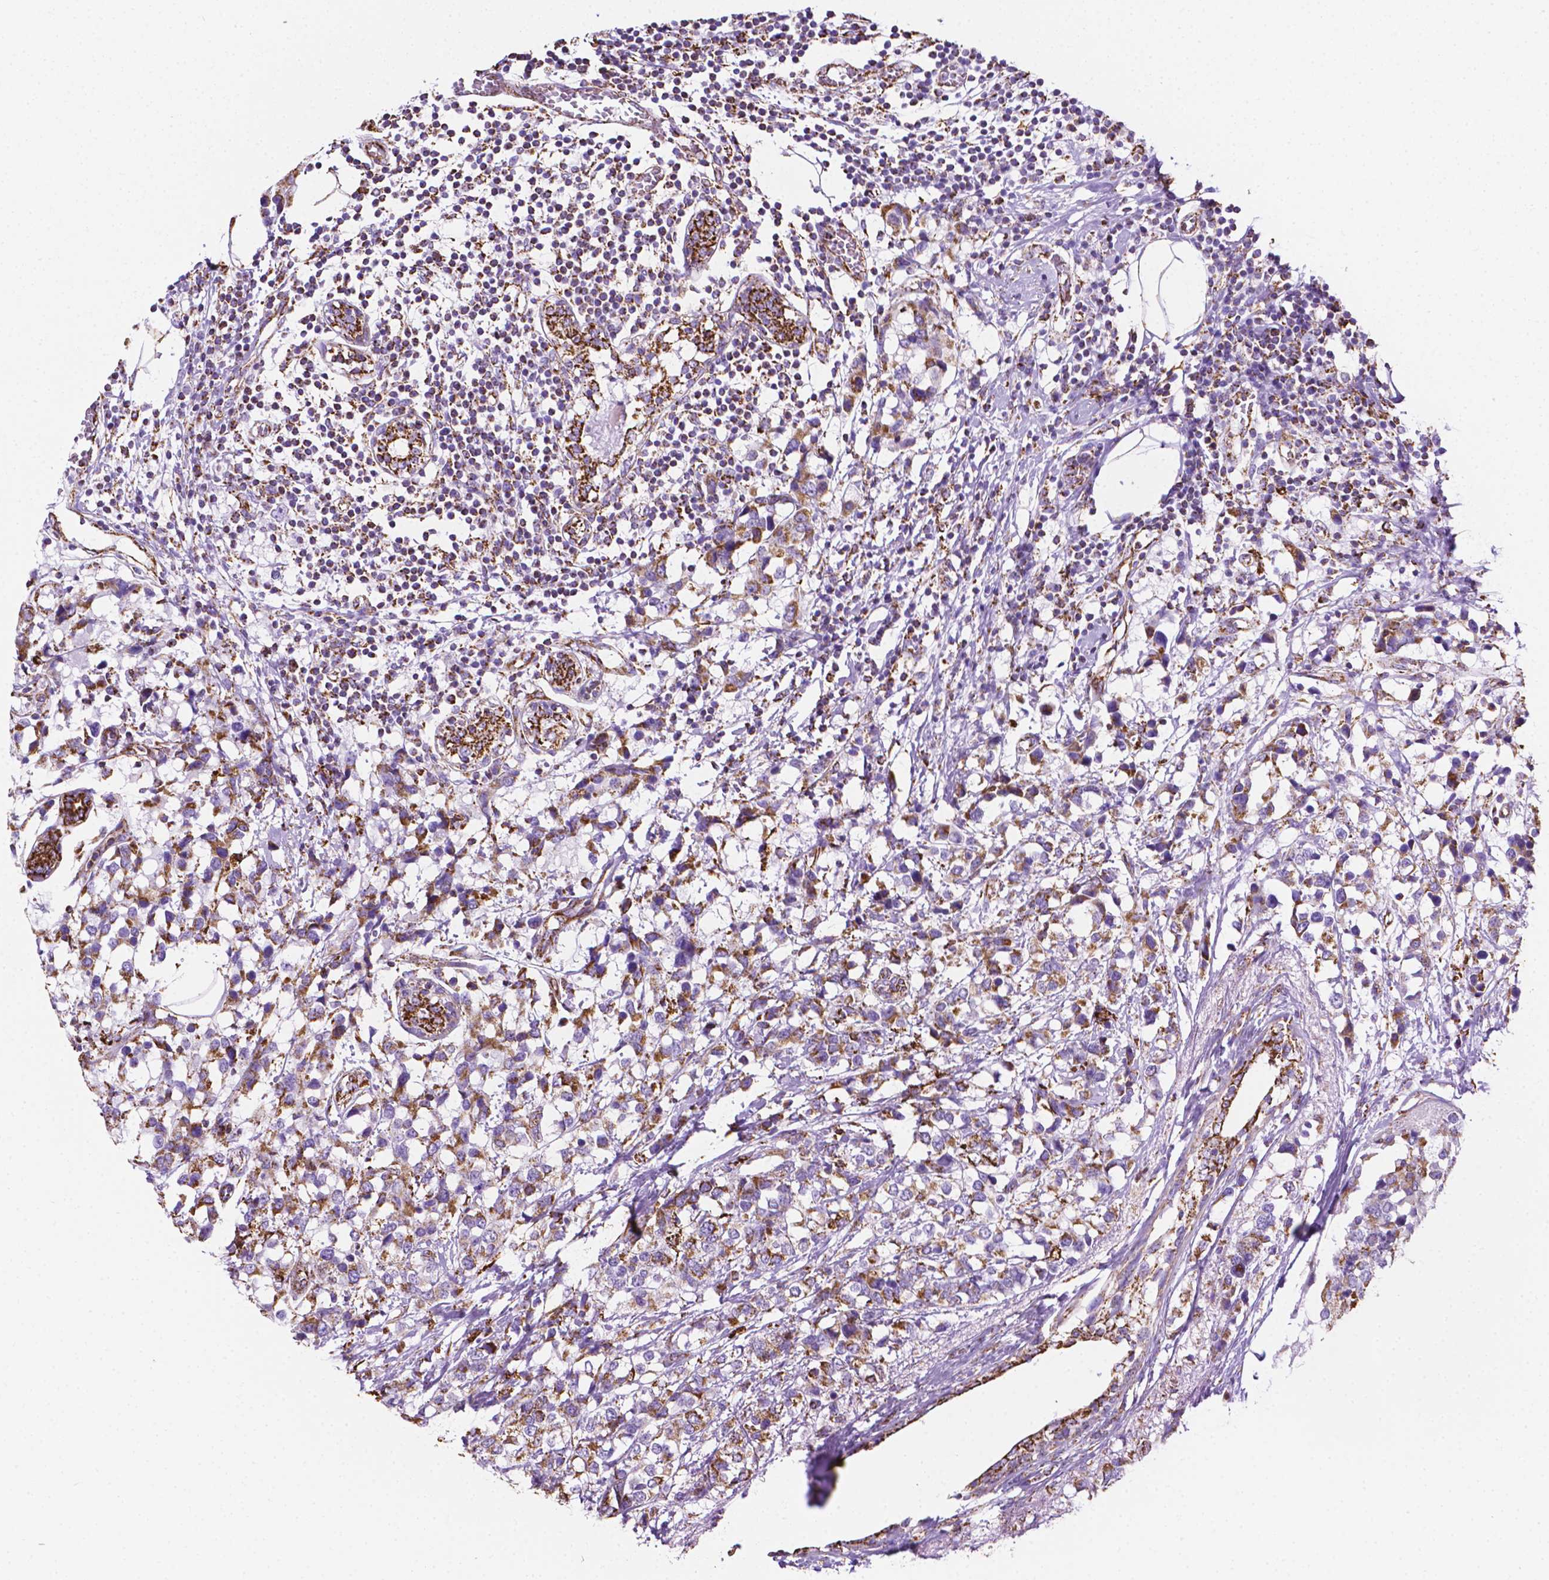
{"staining": {"intensity": "strong", "quantity": "<25%", "location": "cytoplasmic/membranous"}, "tissue": "breast cancer", "cell_type": "Tumor cells", "image_type": "cancer", "snomed": [{"axis": "morphology", "description": "Lobular carcinoma"}, {"axis": "topography", "description": "Breast"}], "caption": "Immunohistochemistry of breast lobular carcinoma shows medium levels of strong cytoplasmic/membranous positivity in approximately <25% of tumor cells.", "gene": "RMDN3", "patient": {"sex": "female", "age": 59}}